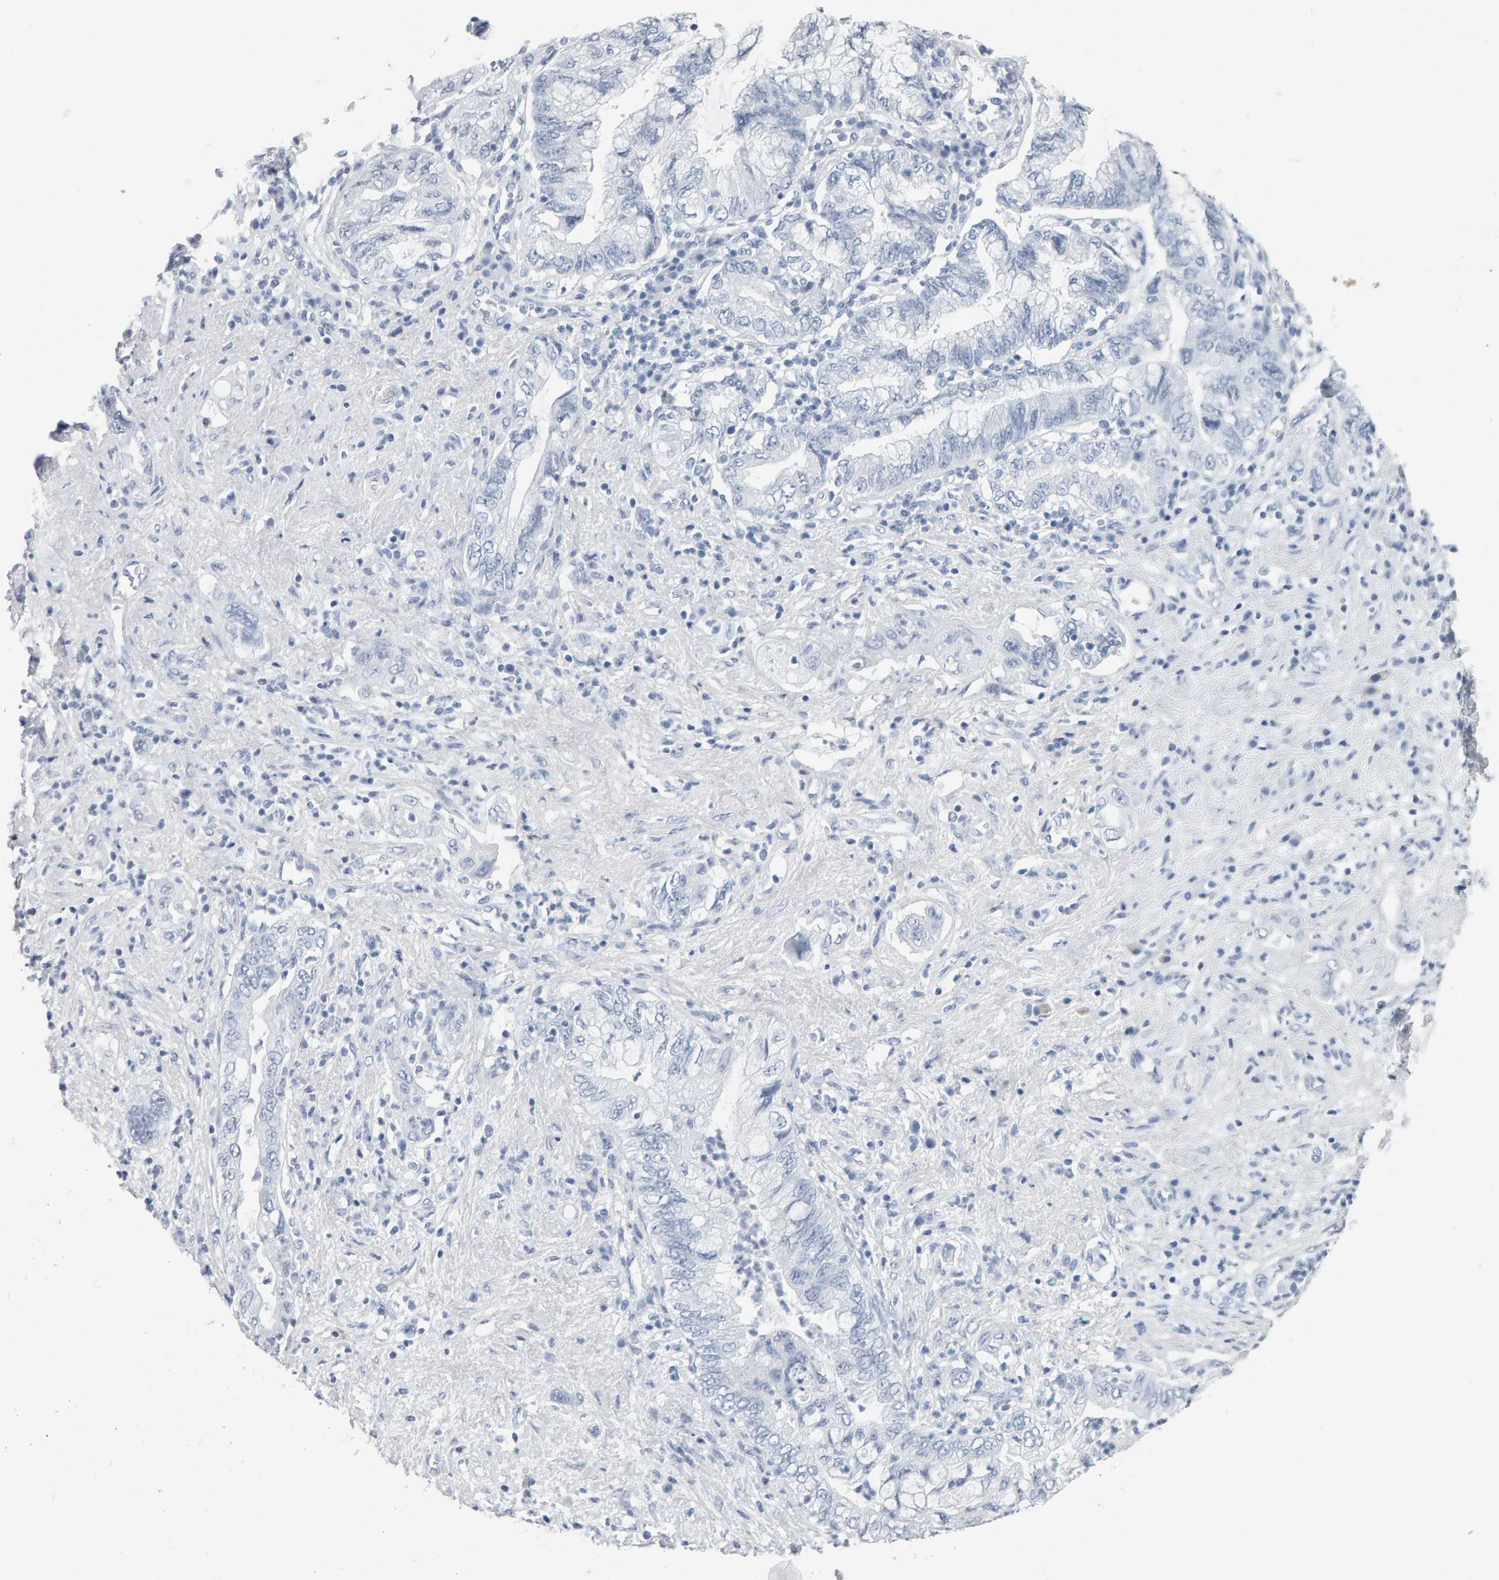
{"staining": {"intensity": "negative", "quantity": "none", "location": "none"}, "tissue": "pancreatic cancer", "cell_type": "Tumor cells", "image_type": "cancer", "snomed": [{"axis": "morphology", "description": "Adenocarcinoma, NOS"}, {"axis": "topography", "description": "Pancreas"}], "caption": "The IHC image has no significant positivity in tumor cells of pancreatic cancer (adenocarcinoma) tissue. (Brightfield microscopy of DAB immunohistochemistry at high magnification).", "gene": "SPACA3", "patient": {"sex": "female", "age": 73}}